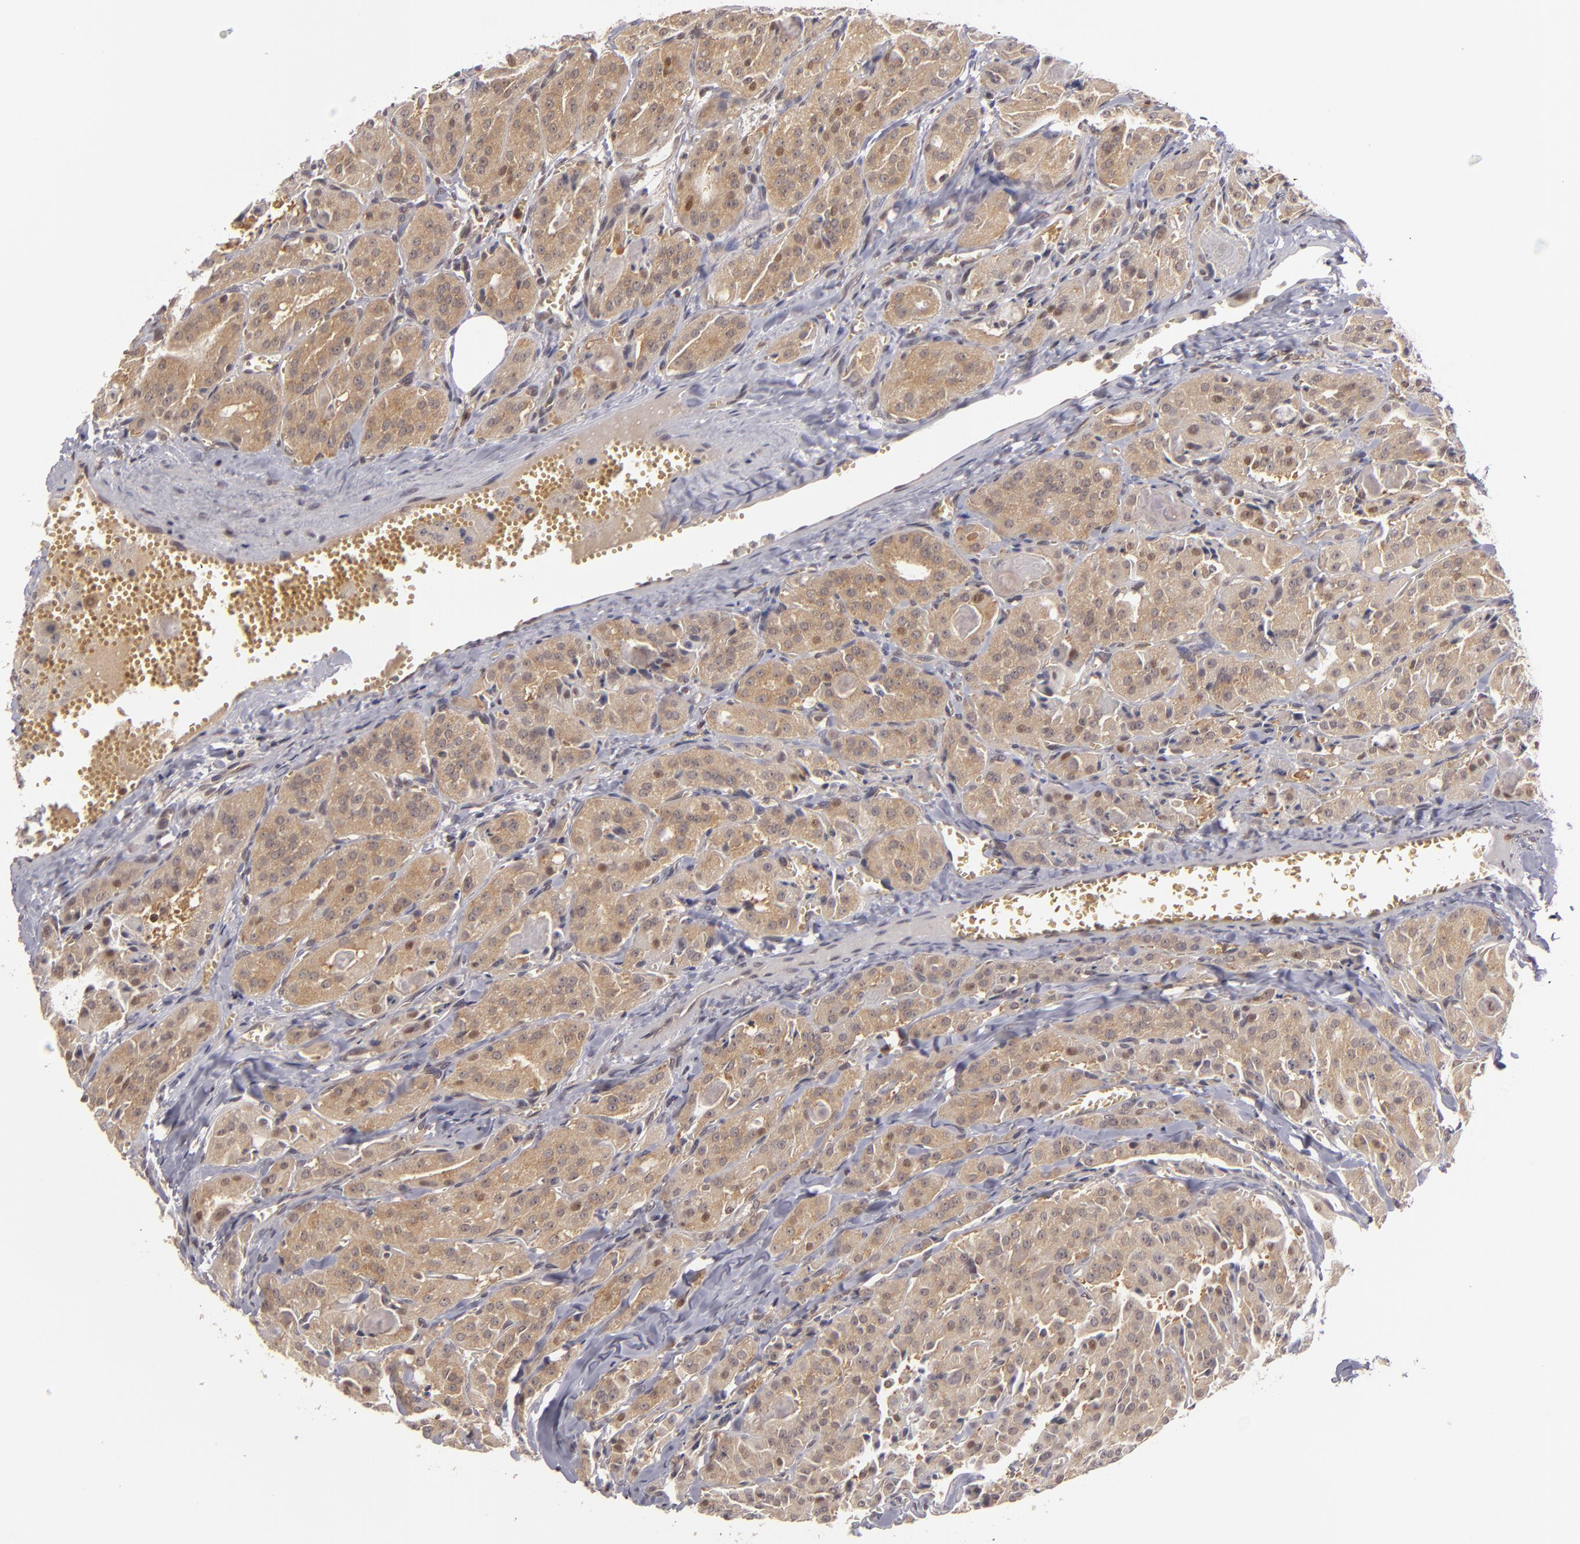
{"staining": {"intensity": "moderate", "quantity": "25%-75%", "location": "cytoplasmic/membranous"}, "tissue": "thyroid cancer", "cell_type": "Tumor cells", "image_type": "cancer", "snomed": [{"axis": "morphology", "description": "Carcinoma, NOS"}, {"axis": "topography", "description": "Thyroid gland"}], "caption": "This micrograph shows carcinoma (thyroid) stained with immunohistochemistry to label a protein in brown. The cytoplasmic/membranous of tumor cells show moderate positivity for the protein. Nuclei are counter-stained blue.", "gene": "MAPK3", "patient": {"sex": "male", "age": 76}}